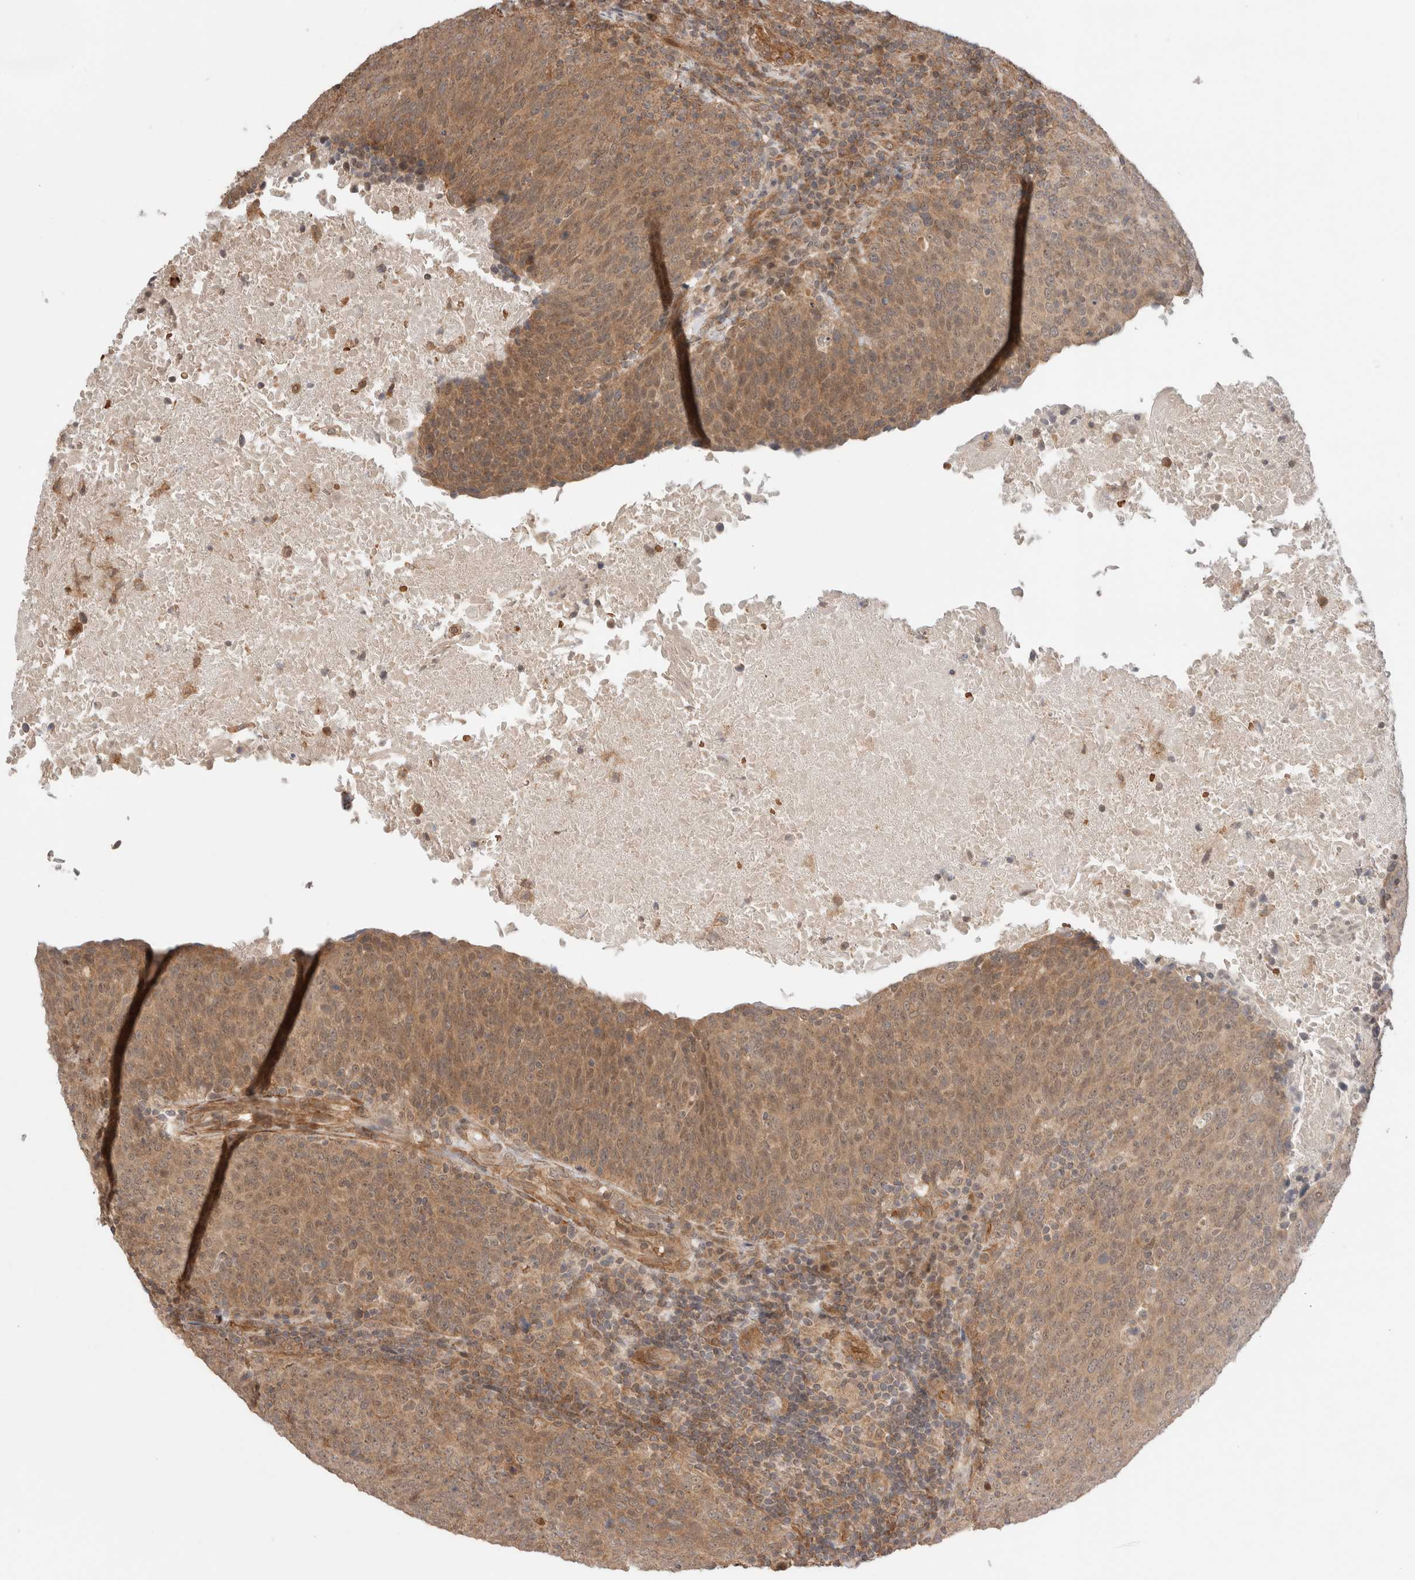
{"staining": {"intensity": "moderate", "quantity": ">75%", "location": "cytoplasmic/membranous"}, "tissue": "head and neck cancer", "cell_type": "Tumor cells", "image_type": "cancer", "snomed": [{"axis": "morphology", "description": "Squamous cell carcinoma, NOS"}, {"axis": "morphology", "description": "Squamous cell carcinoma, metastatic, NOS"}, {"axis": "topography", "description": "Lymph node"}, {"axis": "topography", "description": "Head-Neck"}], "caption": "A photomicrograph of human head and neck cancer stained for a protein displays moderate cytoplasmic/membranous brown staining in tumor cells.", "gene": "ZNF649", "patient": {"sex": "male", "age": 62}}